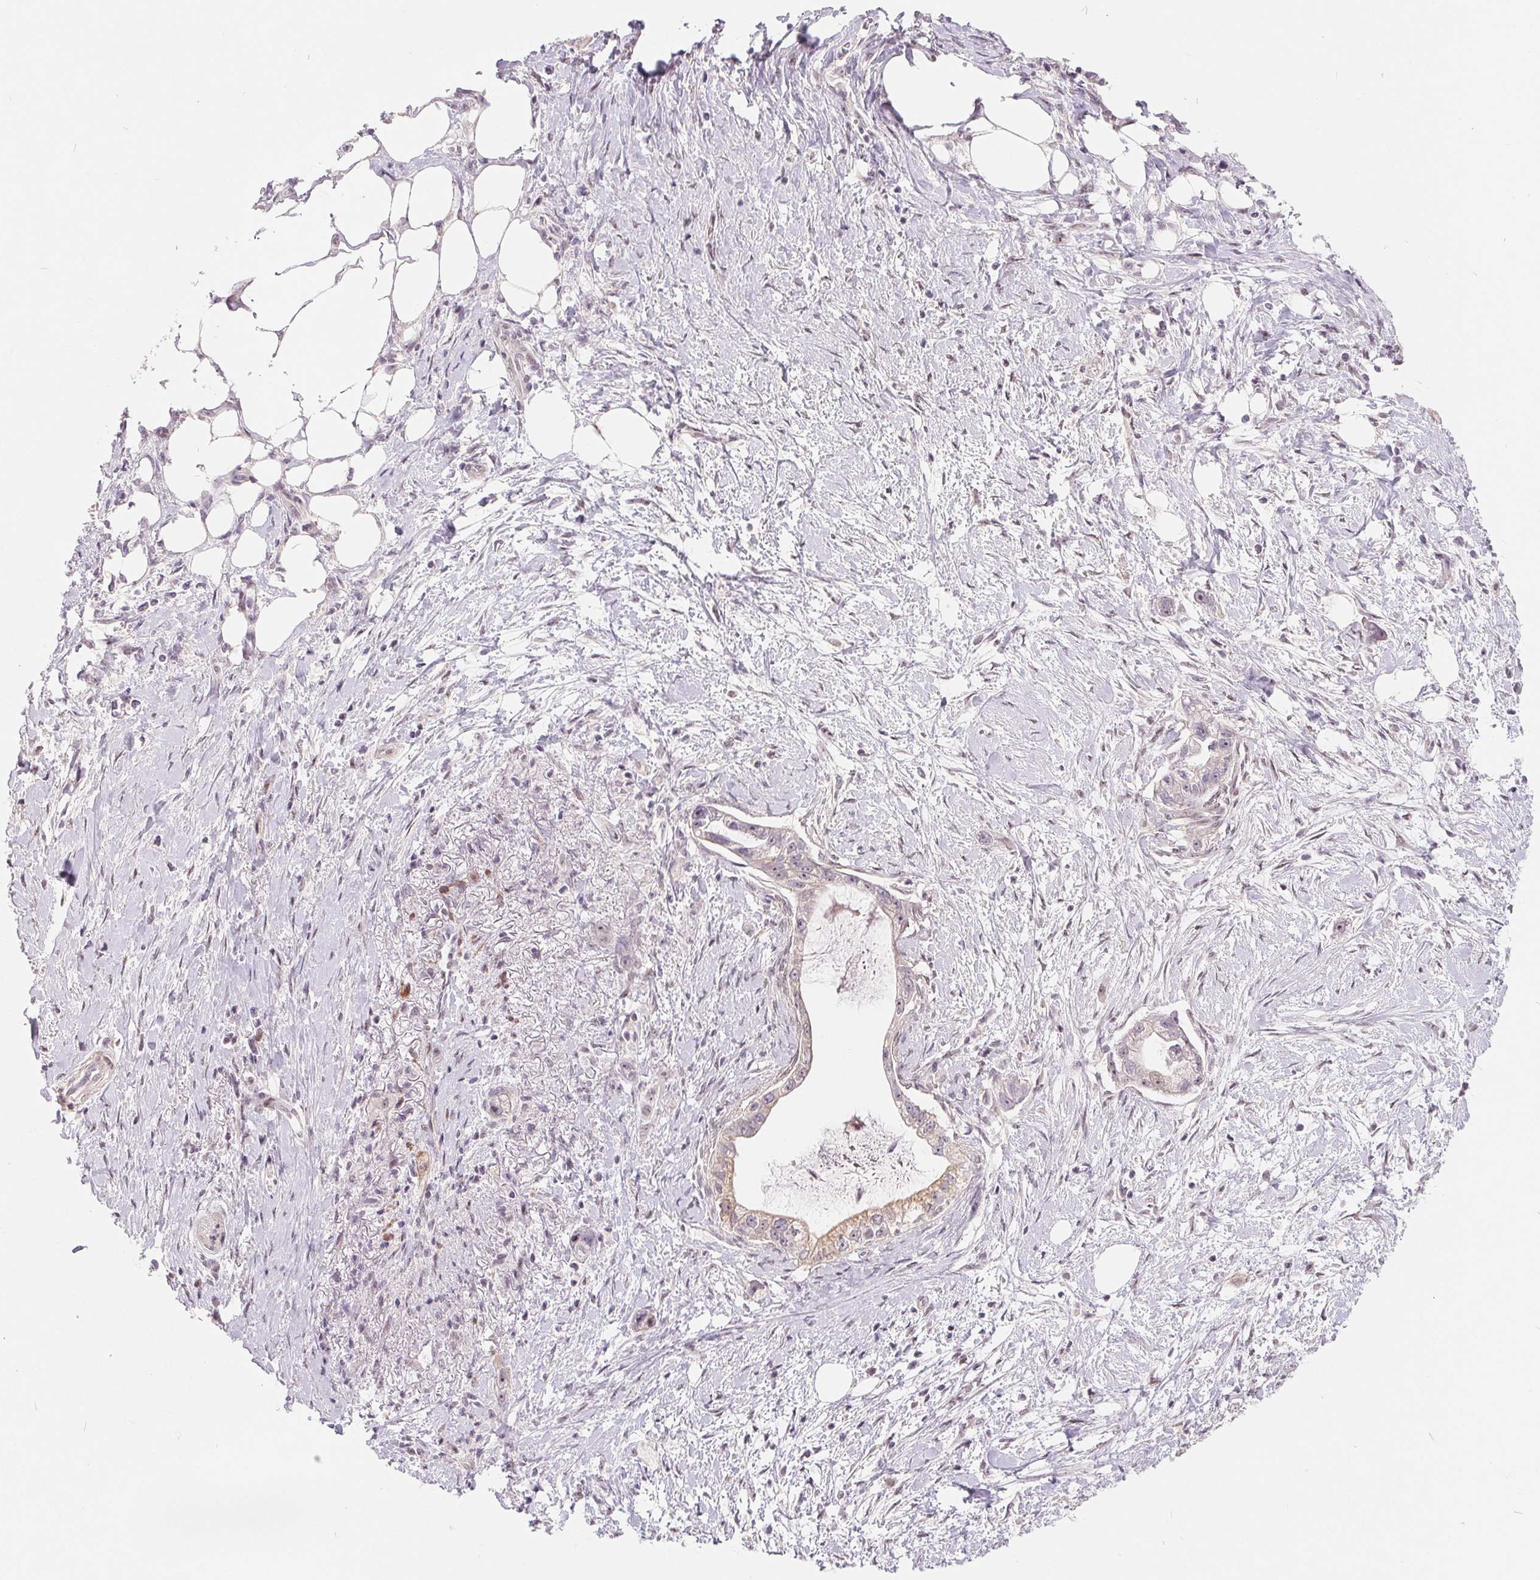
{"staining": {"intensity": "weak", "quantity": "25%-75%", "location": "cytoplasmic/membranous"}, "tissue": "pancreatic cancer", "cell_type": "Tumor cells", "image_type": "cancer", "snomed": [{"axis": "morphology", "description": "Adenocarcinoma, NOS"}, {"axis": "topography", "description": "Pancreas"}], "caption": "The photomicrograph demonstrates immunohistochemical staining of adenocarcinoma (pancreatic). There is weak cytoplasmic/membranous positivity is present in approximately 25%-75% of tumor cells.", "gene": "NRG2", "patient": {"sex": "male", "age": 70}}